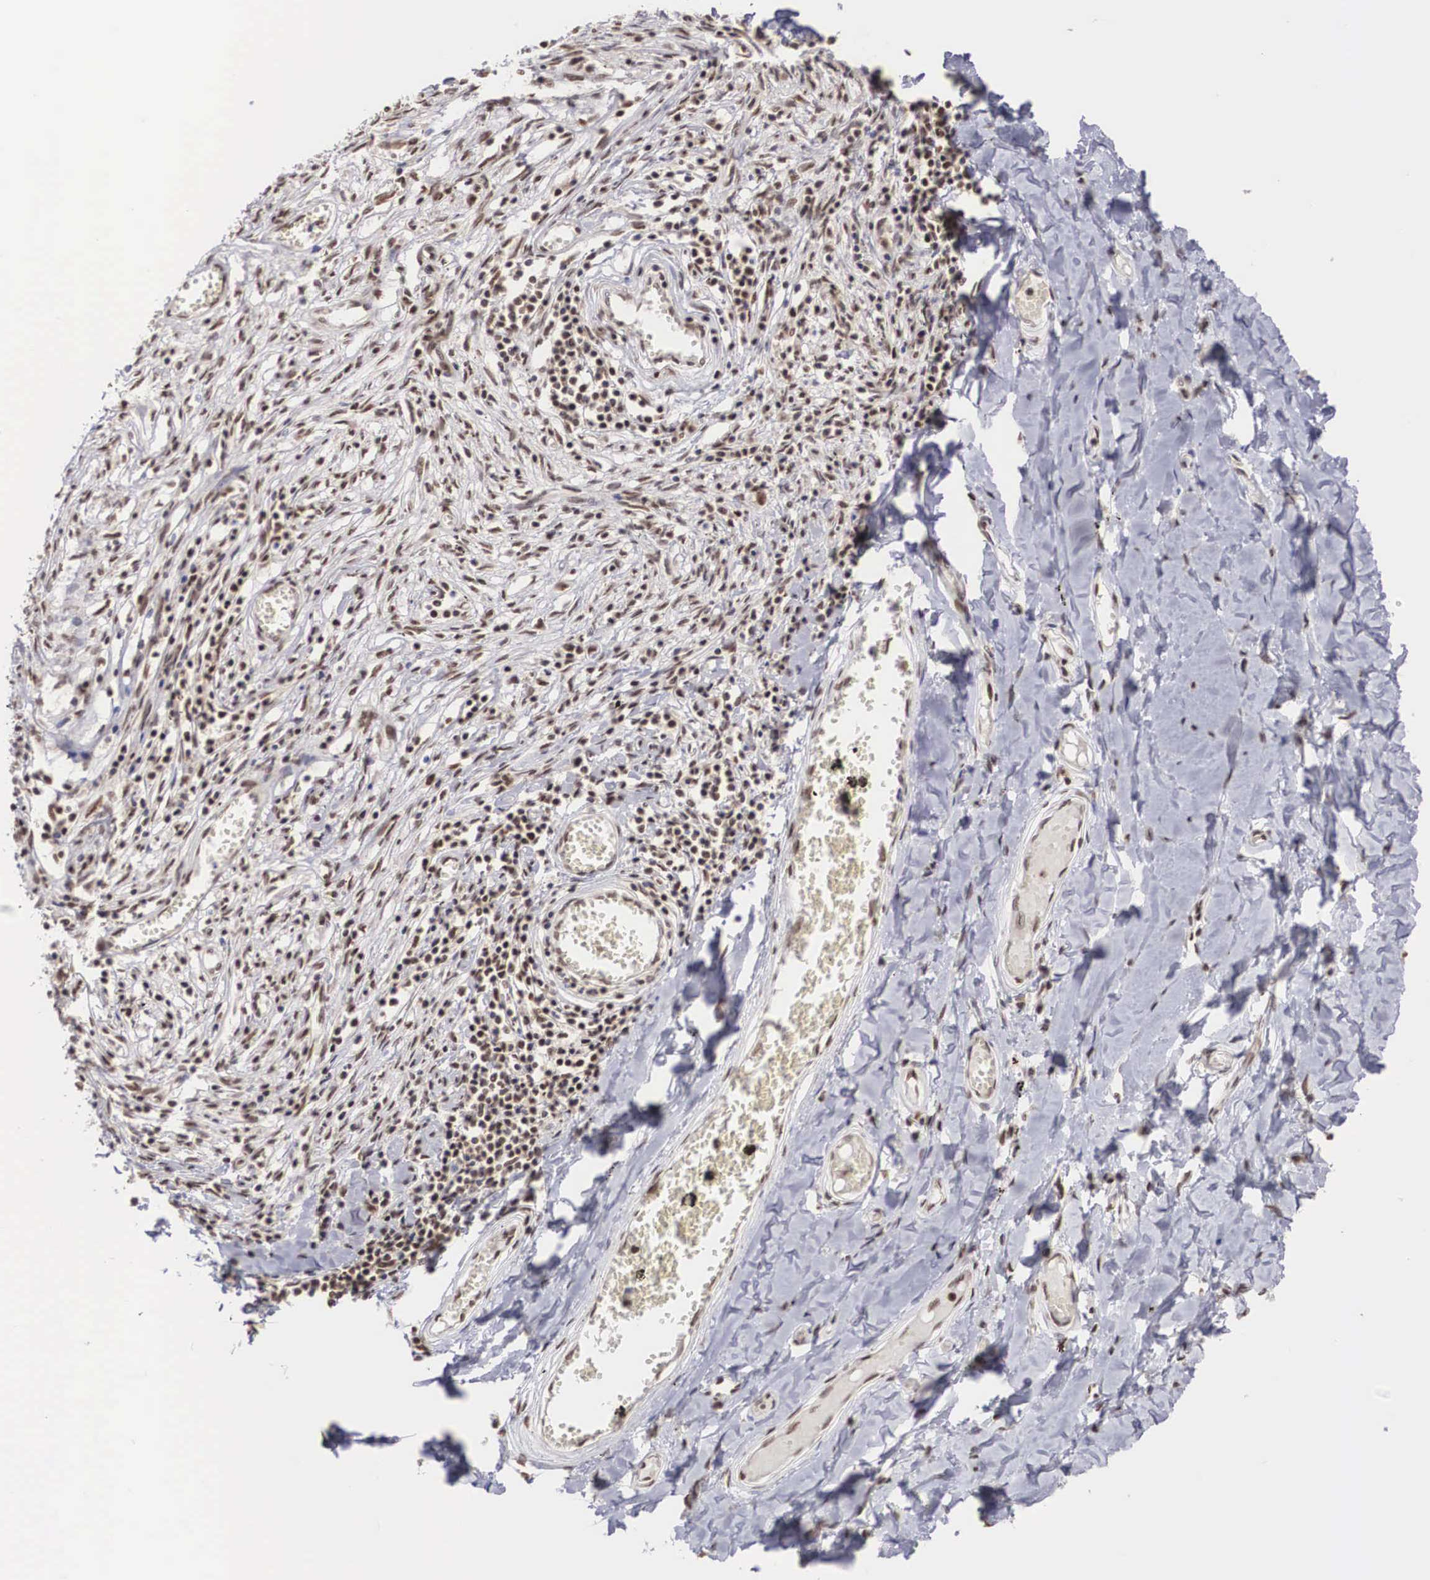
{"staining": {"intensity": "strong", "quantity": ">75%", "location": "nuclear"}, "tissue": "adipose tissue", "cell_type": "Adipocytes", "image_type": "normal", "snomed": [{"axis": "morphology", "description": "Normal tissue, NOS"}, {"axis": "morphology", "description": "Sarcoma, NOS"}, {"axis": "topography", "description": "Skin"}, {"axis": "topography", "description": "Soft tissue"}], "caption": "Approximately >75% of adipocytes in unremarkable adipose tissue show strong nuclear protein staining as visualized by brown immunohistochemical staining.", "gene": "HTATSF1", "patient": {"sex": "female", "age": 51}}